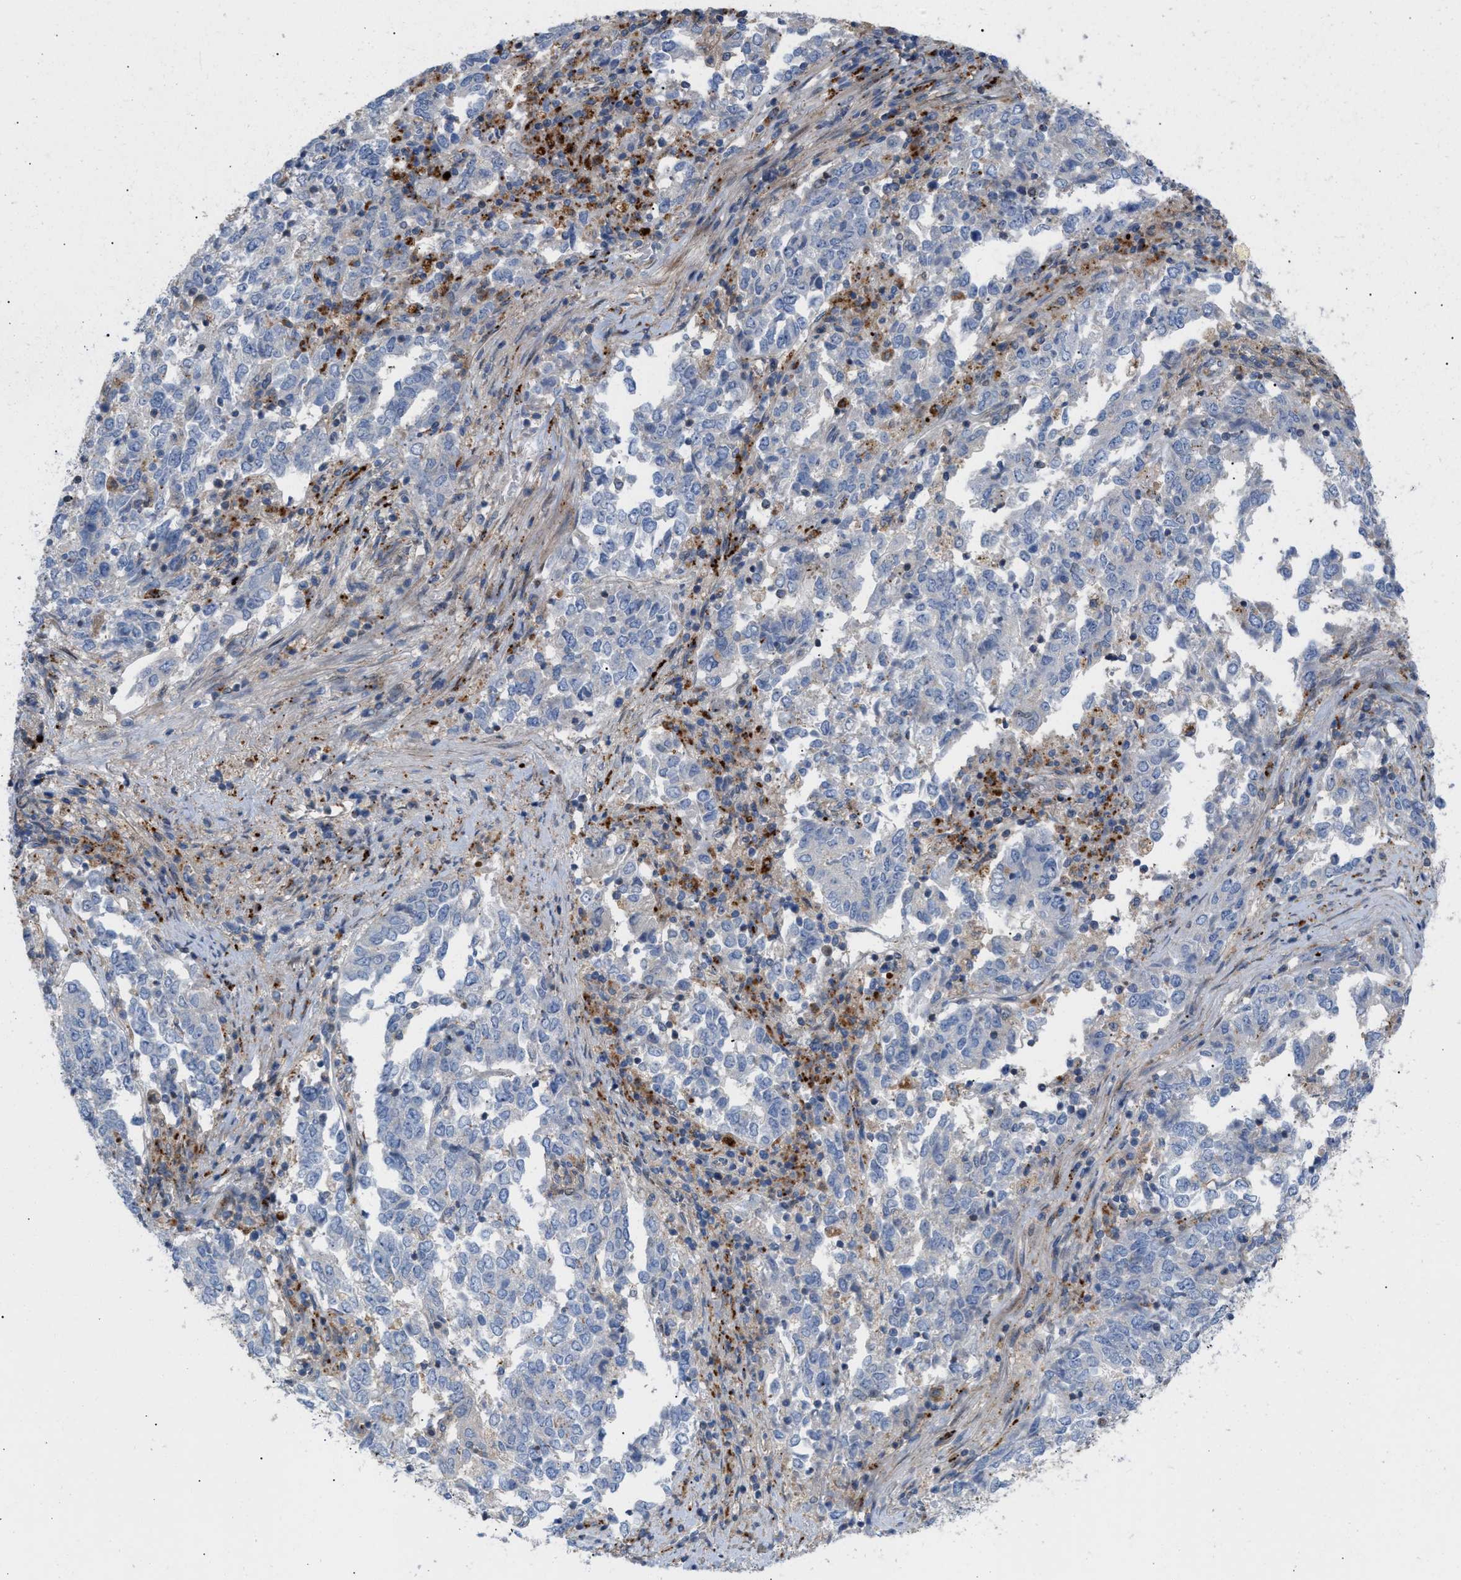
{"staining": {"intensity": "negative", "quantity": "none", "location": "none"}, "tissue": "endometrial cancer", "cell_type": "Tumor cells", "image_type": "cancer", "snomed": [{"axis": "morphology", "description": "Adenocarcinoma, NOS"}, {"axis": "topography", "description": "Endometrium"}], "caption": "Immunohistochemistry of adenocarcinoma (endometrial) demonstrates no staining in tumor cells.", "gene": "MBTD1", "patient": {"sex": "female", "age": 80}}